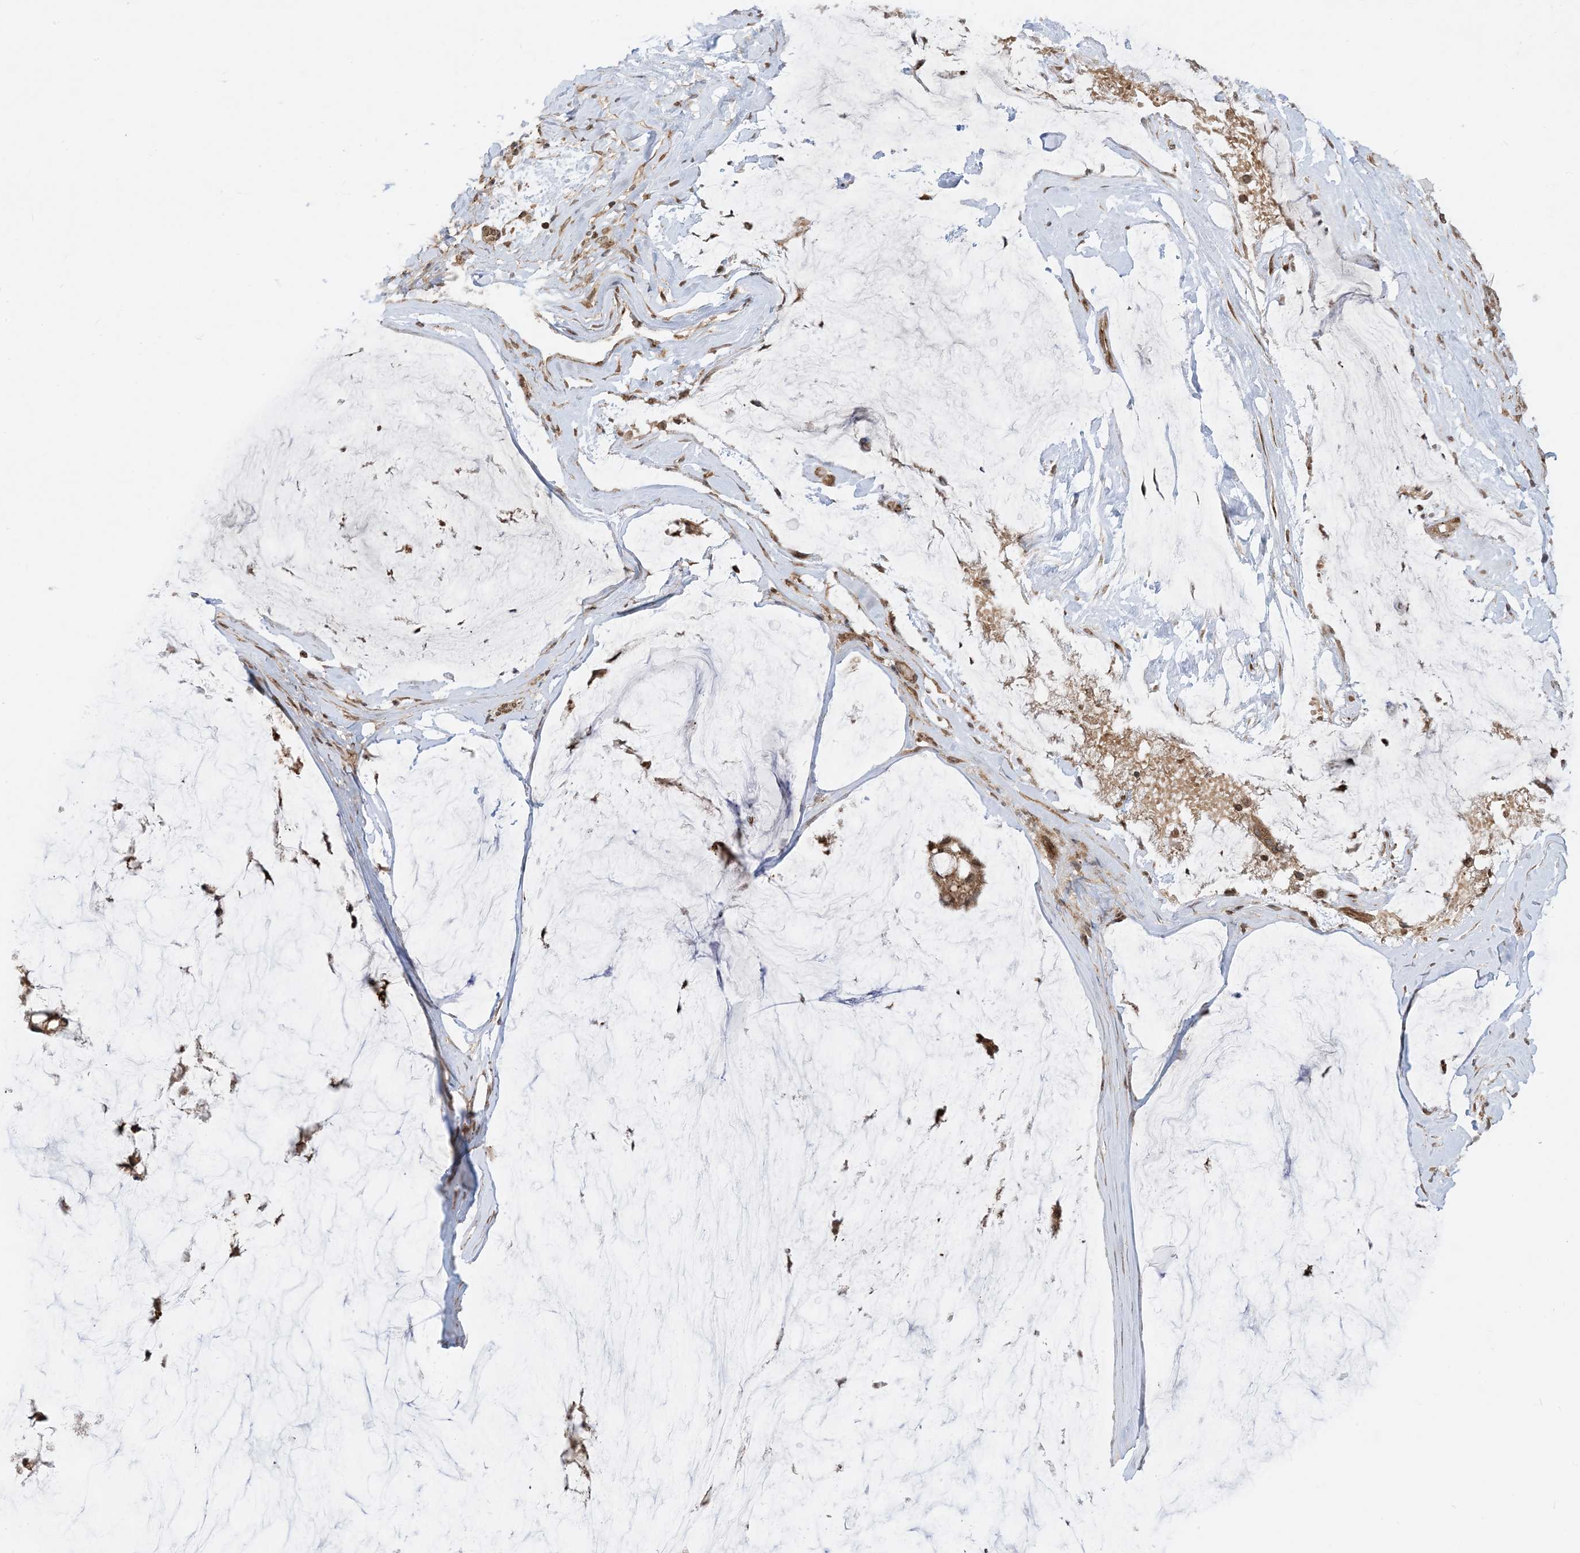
{"staining": {"intensity": "strong", "quantity": ">75%", "location": "cytoplasmic/membranous"}, "tissue": "ovarian cancer", "cell_type": "Tumor cells", "image_type": "cancer", "snomed": [{"axis": "morphology", "description": "Cystadenocarcinoma, mucinous, NOS"}, {"axis": "topography", "description": "Ovary"}], "caption": "A histopathology image of ovarian cancer stained for a protein demonstrates strong cytoplasmic/membranous brown staining in tumor cells.", "gene": "CASP4", "patient": {"sex": "female", "age": 39}}